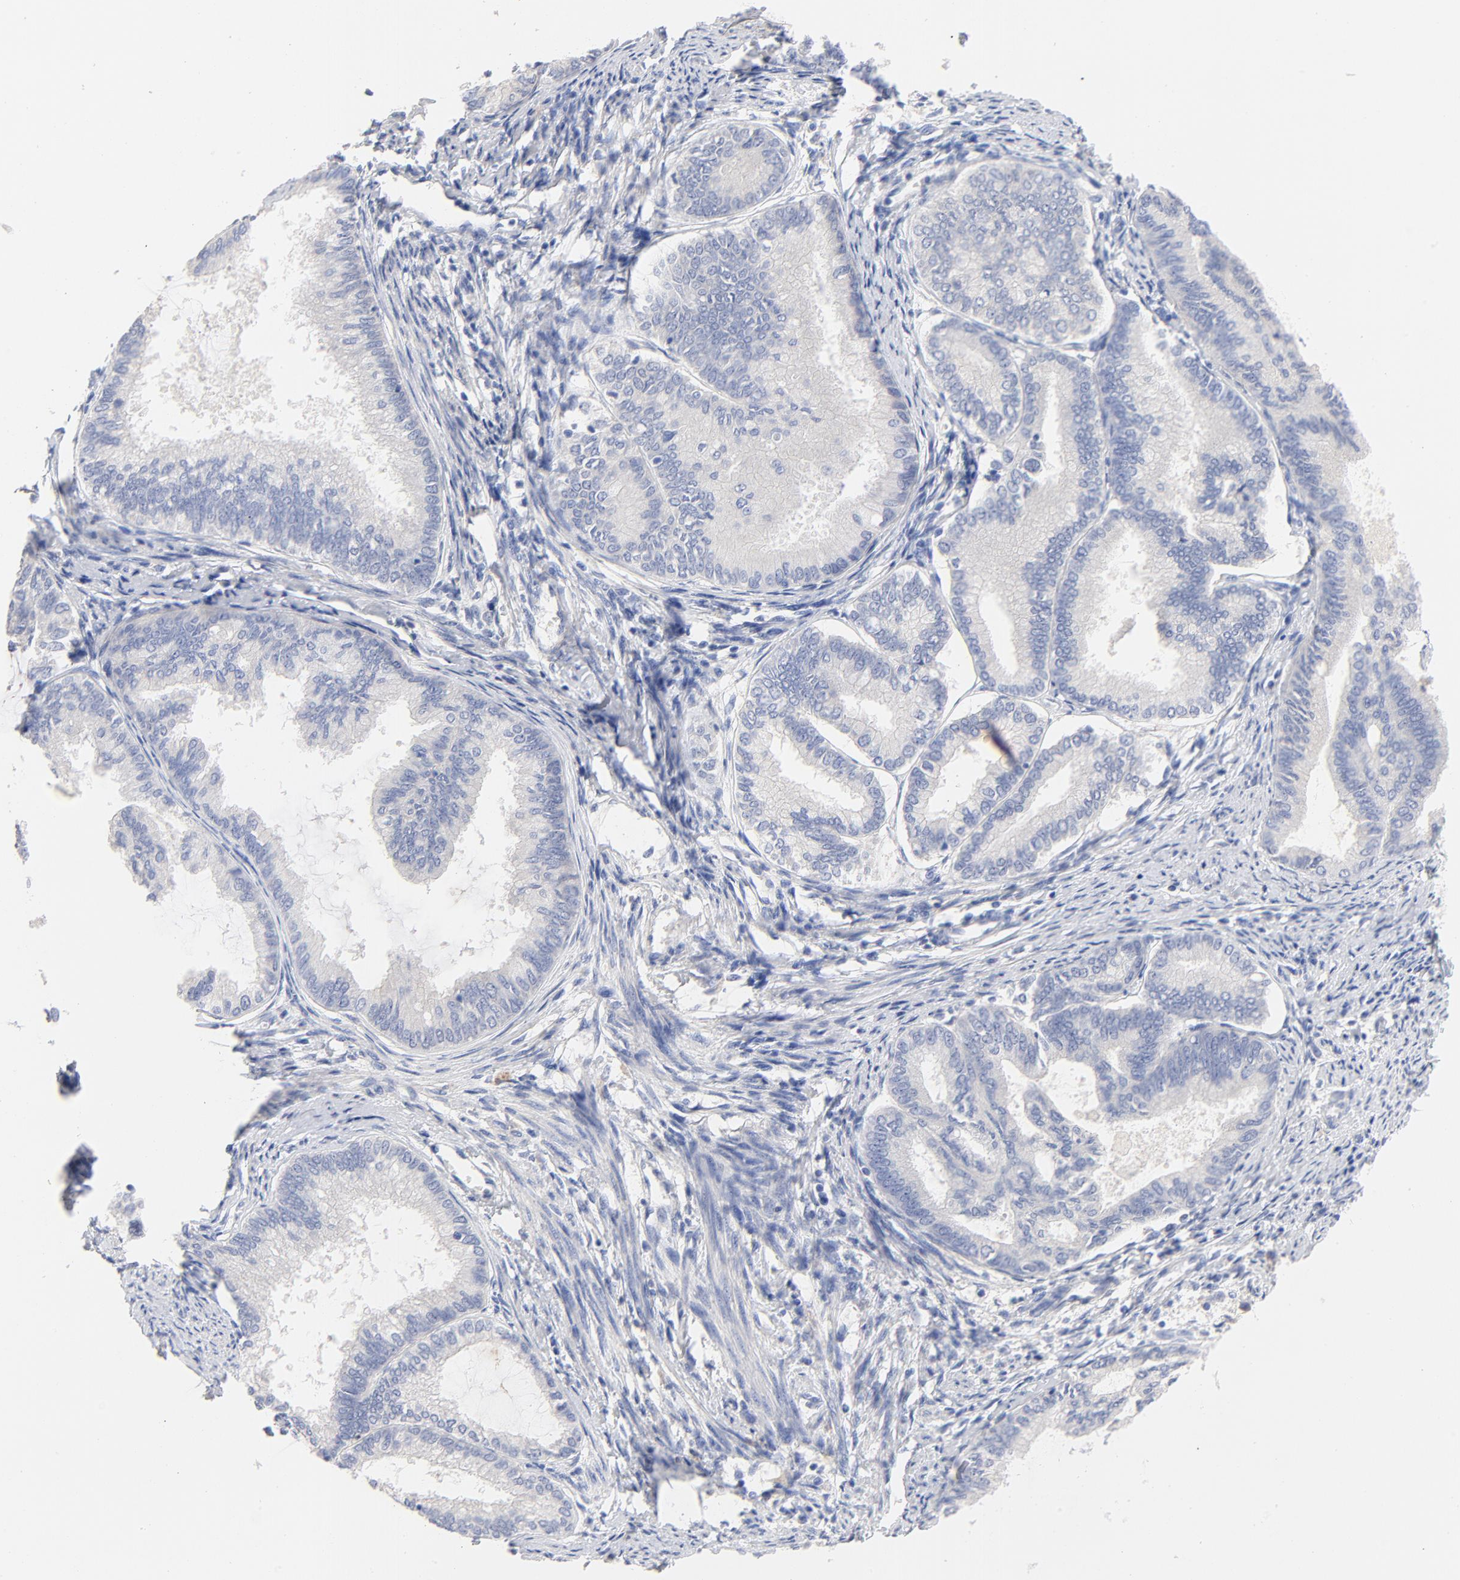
{"staining": {"intensity": "negative", "quantity": "none", "location": "none"}, "tissue": "endometrial cancer", "cell_type": "Tumor cells", "image_type": "cancer", "snomed": [{"axis": "morphology", "description": "Adenocarcinoma, NOS"}, {"axis": "topography", "description": "Endometrium"}], "caption": "The immunohistochemistry micrograph has no significant staining in tumor cells of endometrial adenocarcinoma tissue.", "gene": "CPS1", "patient": {"sex": "female", "age": 86}}